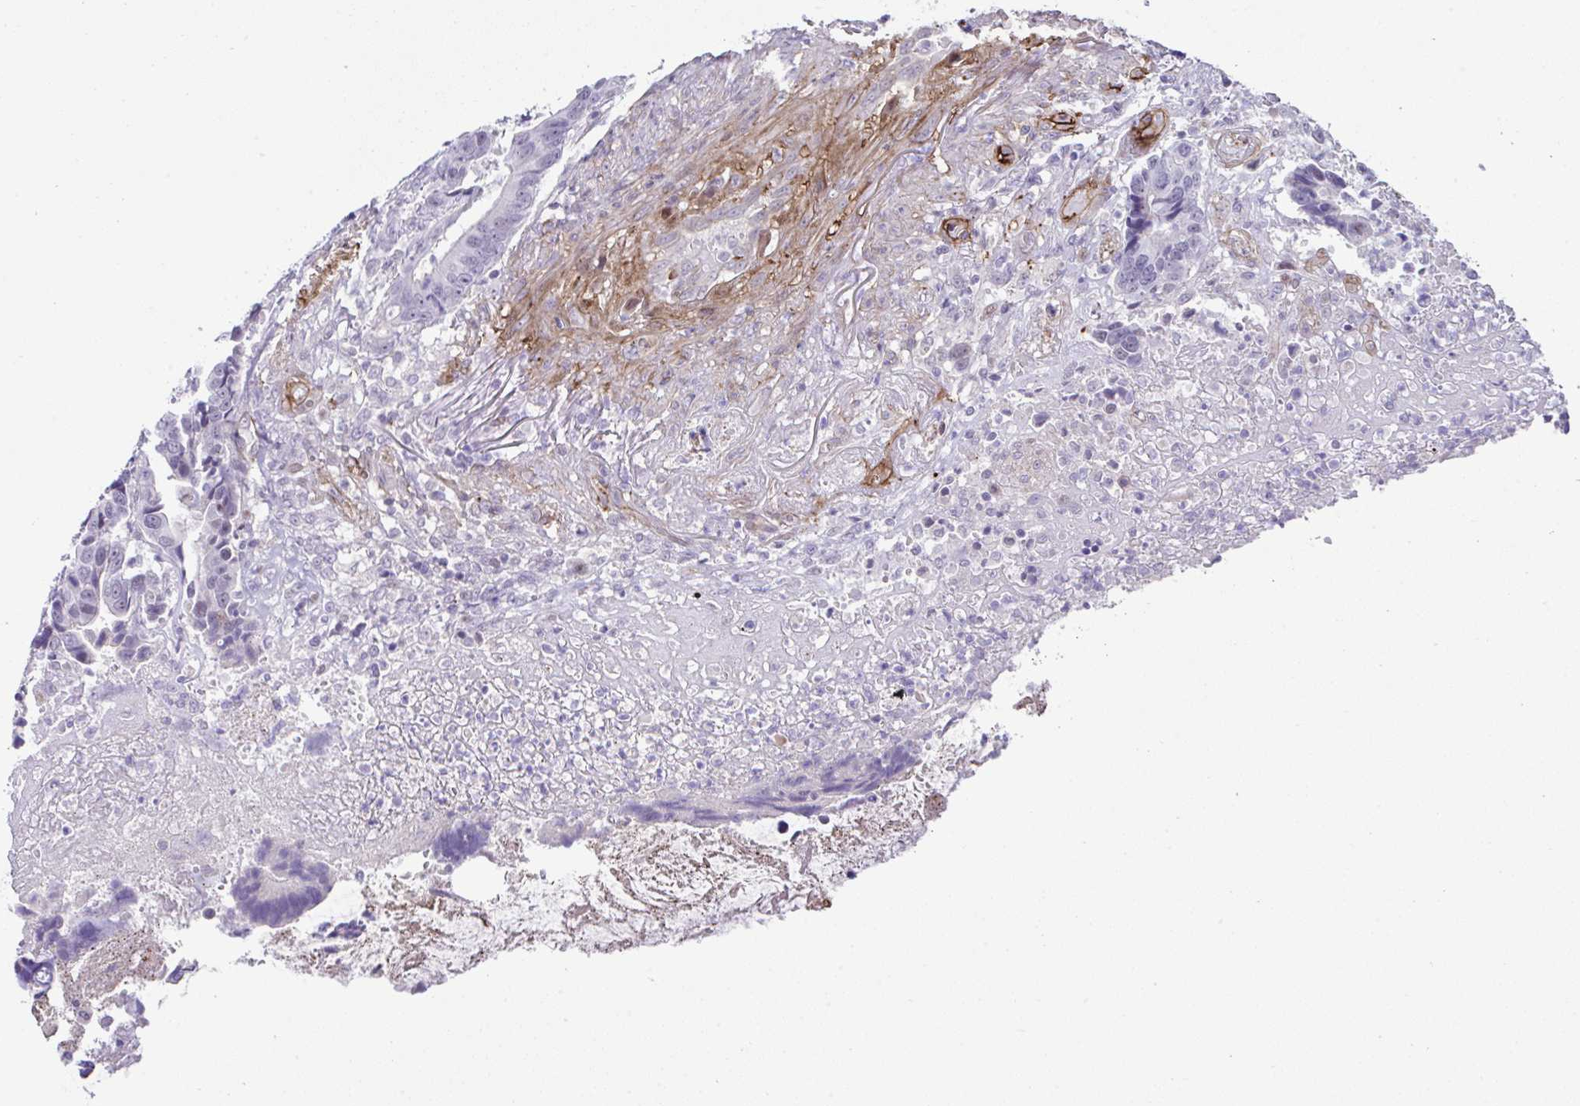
{"staining": {"intensity": "negative", "quantity": "none", "location": "none"}, "tissue": "colorectal cancer", "cell_type": "Tumor cells", "image_type": "cancer", "snomed": [{"axis": "morphology", "description": "Adenocarcinoma, NOS"}, {"axis": "topography", "description": "Colon"}], "caption": "A micrograph of human colorectal cancer is negative for staining in tumor cells.", "gene": "FBXO34", "patient": {"sex": "male", "age": 87}}